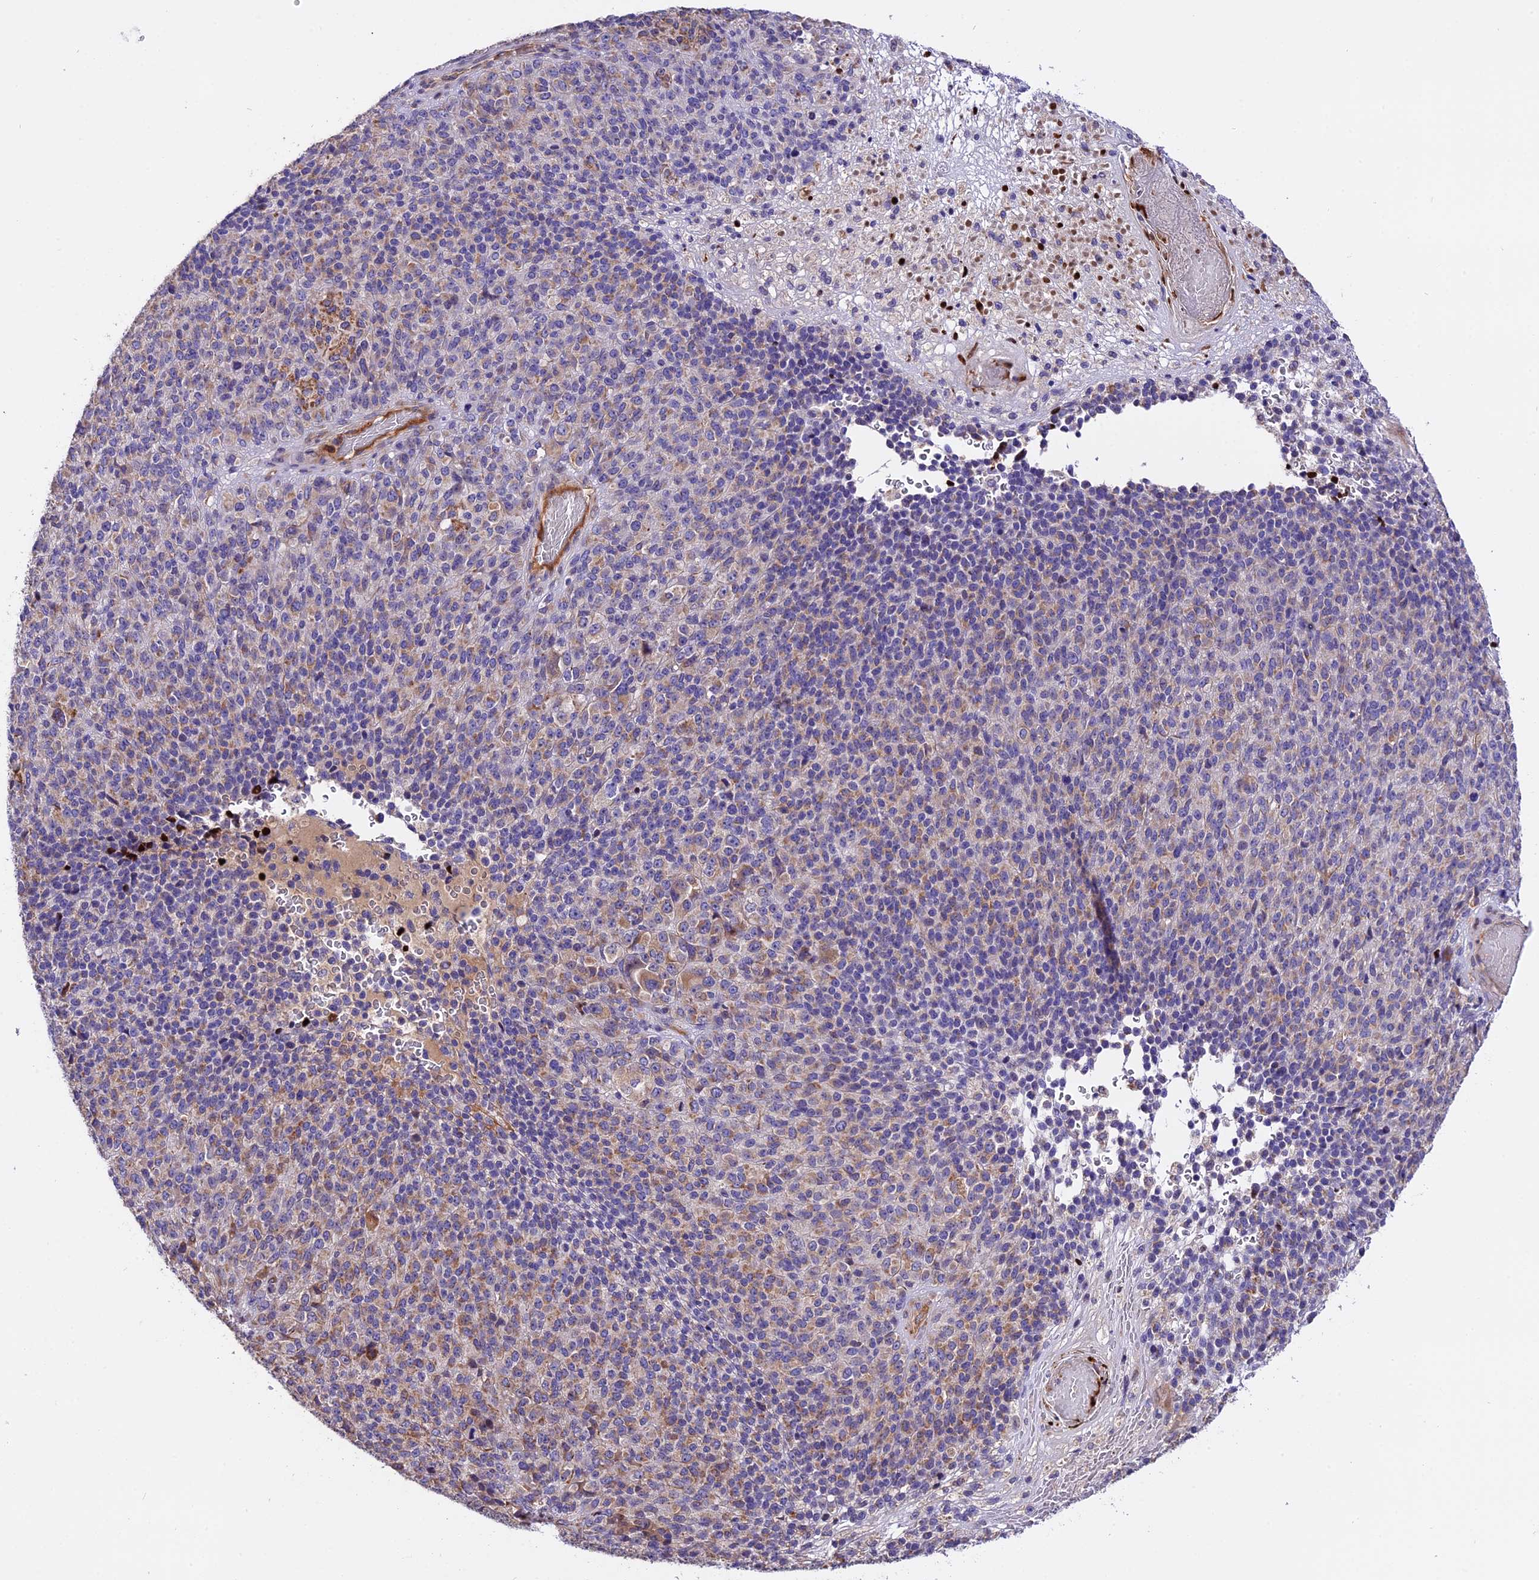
{"staining": {"intensity": "moderate", "quantity": "<25%", "location": "cytoplasmic/membranous"}, "tissue": "melanoma", "cell_type": "Tumor cells", "image_type": "cancer", "snomed": [{"axis": "morphology", "description": "Malignant melanoma, Metastatic site"}, {"axis": "topography", "description": "Brain"}], "caption": "Melanoma was stained to show a protein in brown. There is low levels of moderate cytoplasmic/membranous staining in about <25% of tumor cells. (IHC, brightfield microscopy, high magnification).", "gene": "MAP3K7CL", "patient": {"sex": "female", "age": 56}}